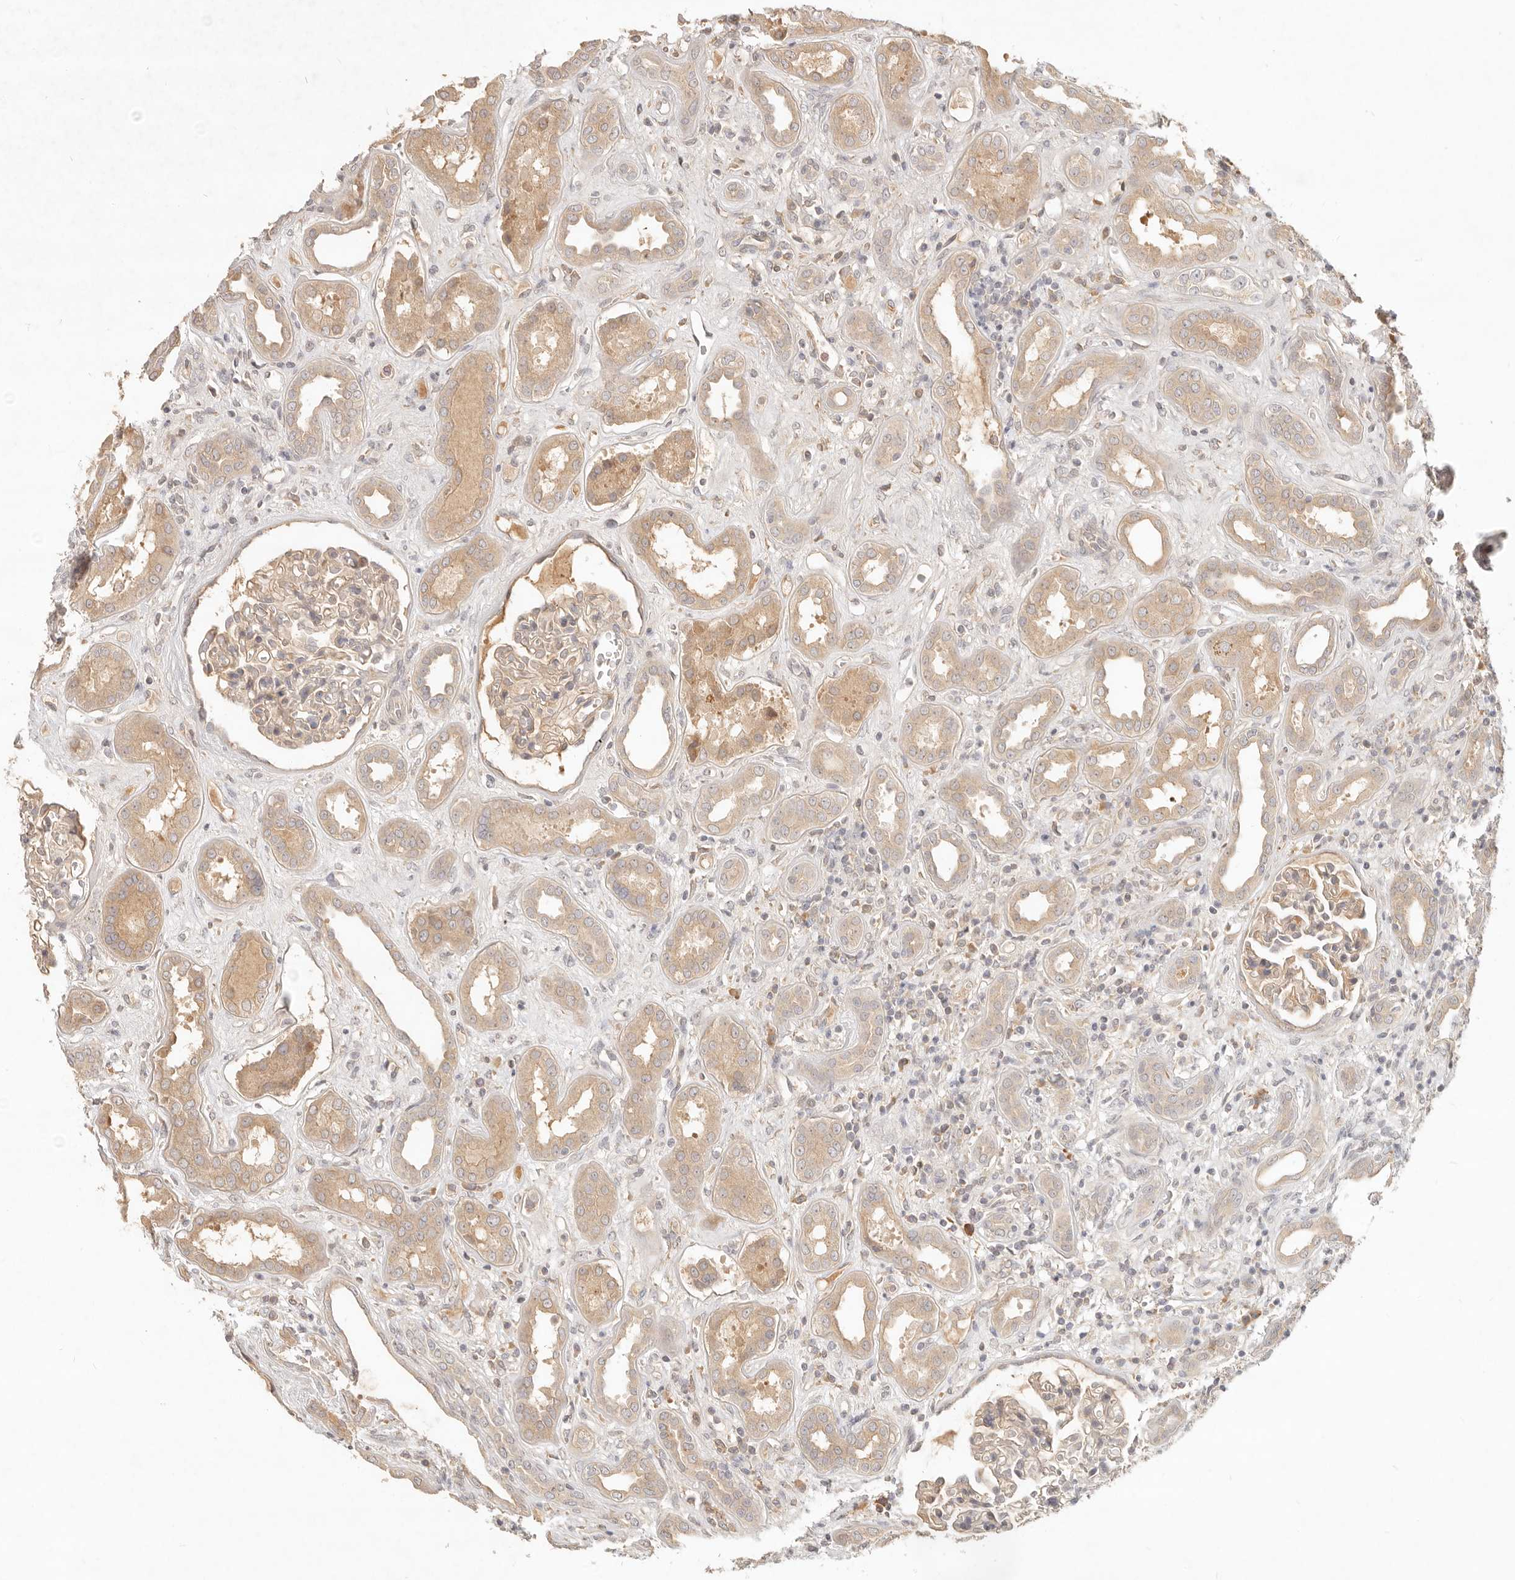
{"staining": {"intensity": "weak", "quantity": "25%-75%", "location": "cytoplasmic/membranous"}, "tissue": "kidney", "cell_type": "Cells in glomeruli", "image_type": "normal", "snomed": [{"axis": "morphology", "description": "Normal tissue, NOS"}, {"axis": "topography", "description": "Kidney"}], "caption": "Immunohistochemical staining of normal human kidney exhibits low levels of weak cytoplasmic/membranous expression in approximately 25%-75% of cells in glomeruli. (DAB (3,3'-diaminobenzidine) = brown stain, brightfield microscopy at high magnification).", "gene": "UBXN11", "patient": {"sex": "male", "age": 59}}